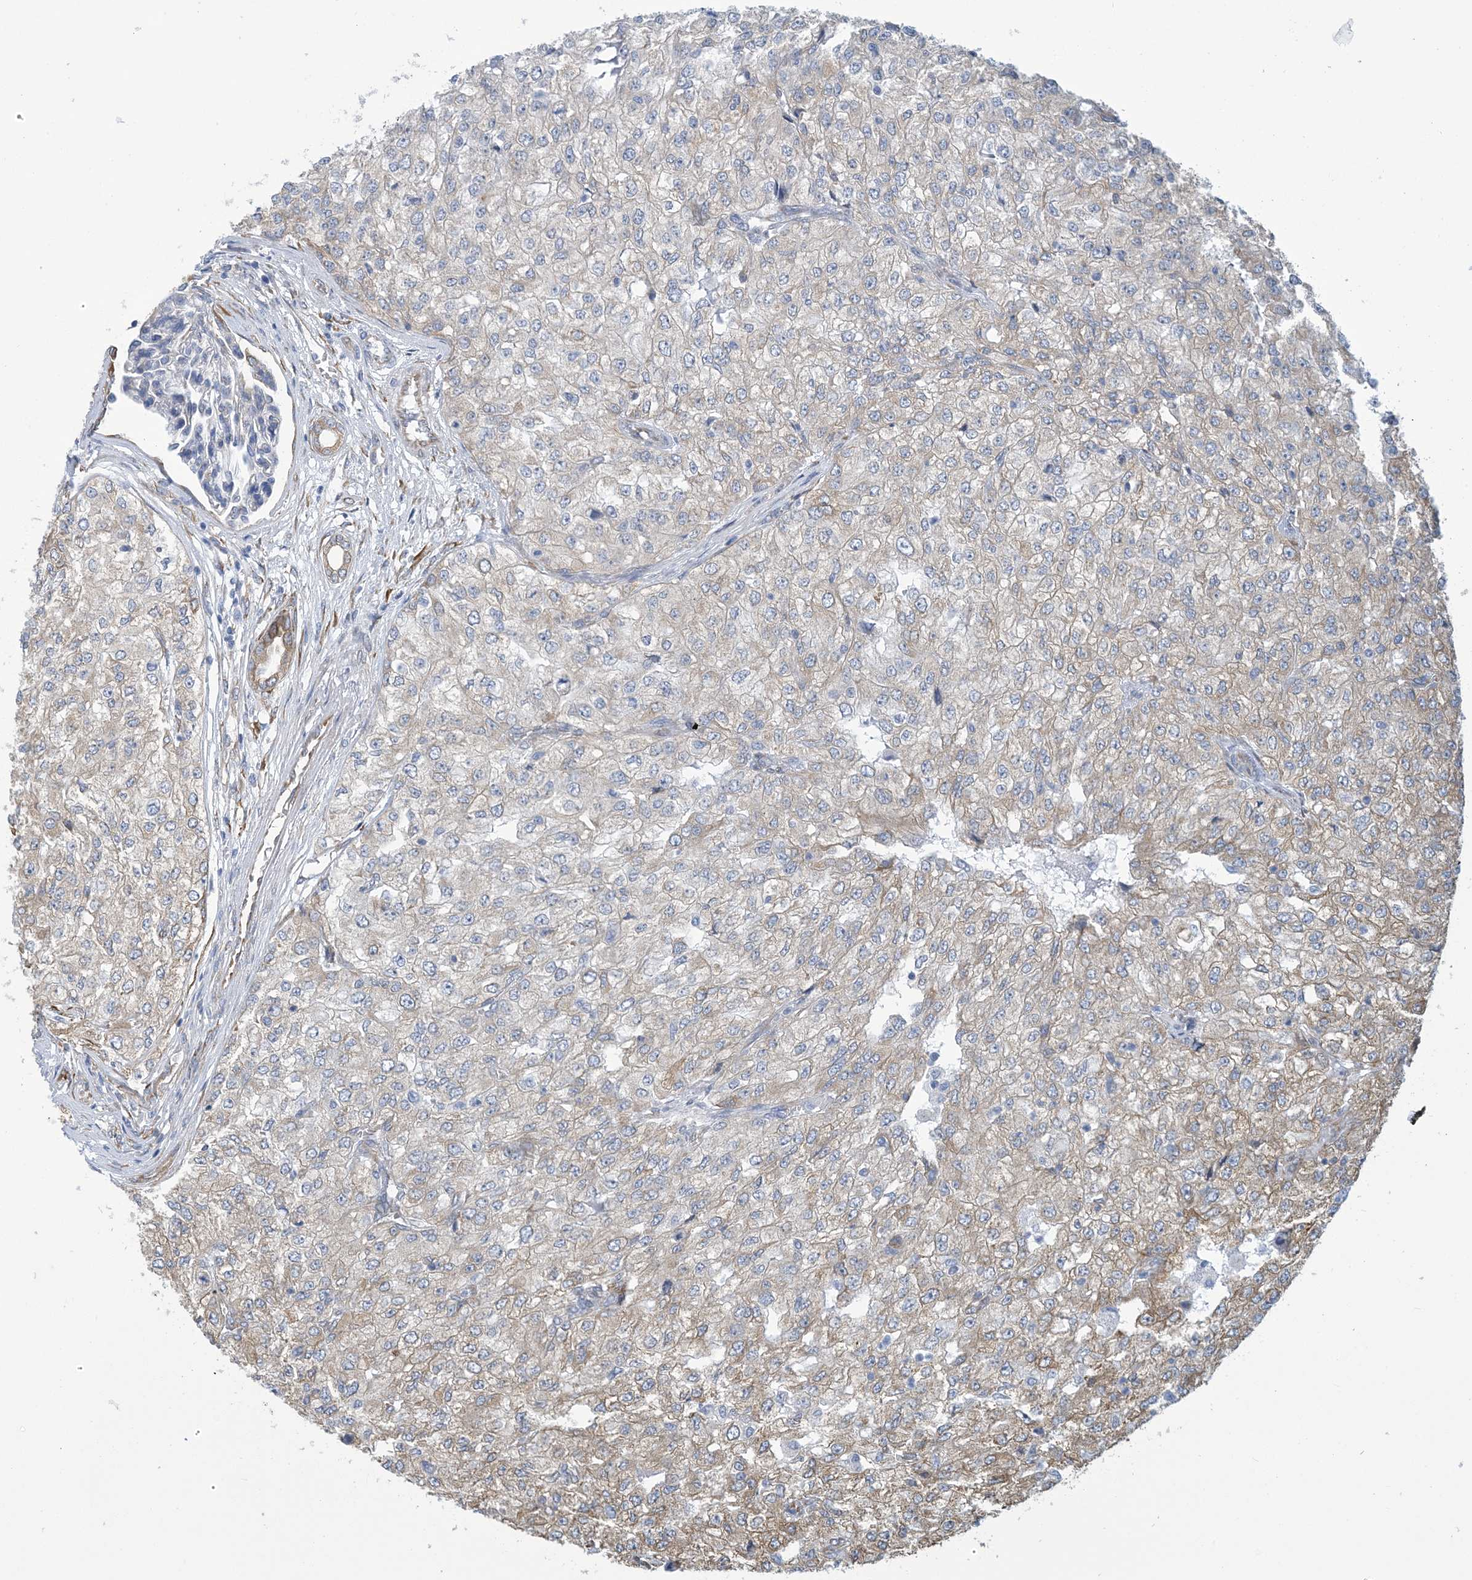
{"staining": {"intensity": "weak", "quantity": "25%-75%", "location": "cytoplasmic/membranous"}, "tissue": "renal cancer", "cell_type": "Tumor cells", "image_type": "cancer", "snomed": [{"axis": "morphology", "description": "Adenocarcinoma, NOS"}, {"axis": "topography", "description": "Kidney"}], "caption": "Human renal cancer (adenocarcinoma) stained for a protein (brown) shows weak cytoplasmic/membranous positive expression in approximately 25%-75% of tumor cells.", "gene": "CCDC14", "patient": {"sex": "female", "age": 54}}